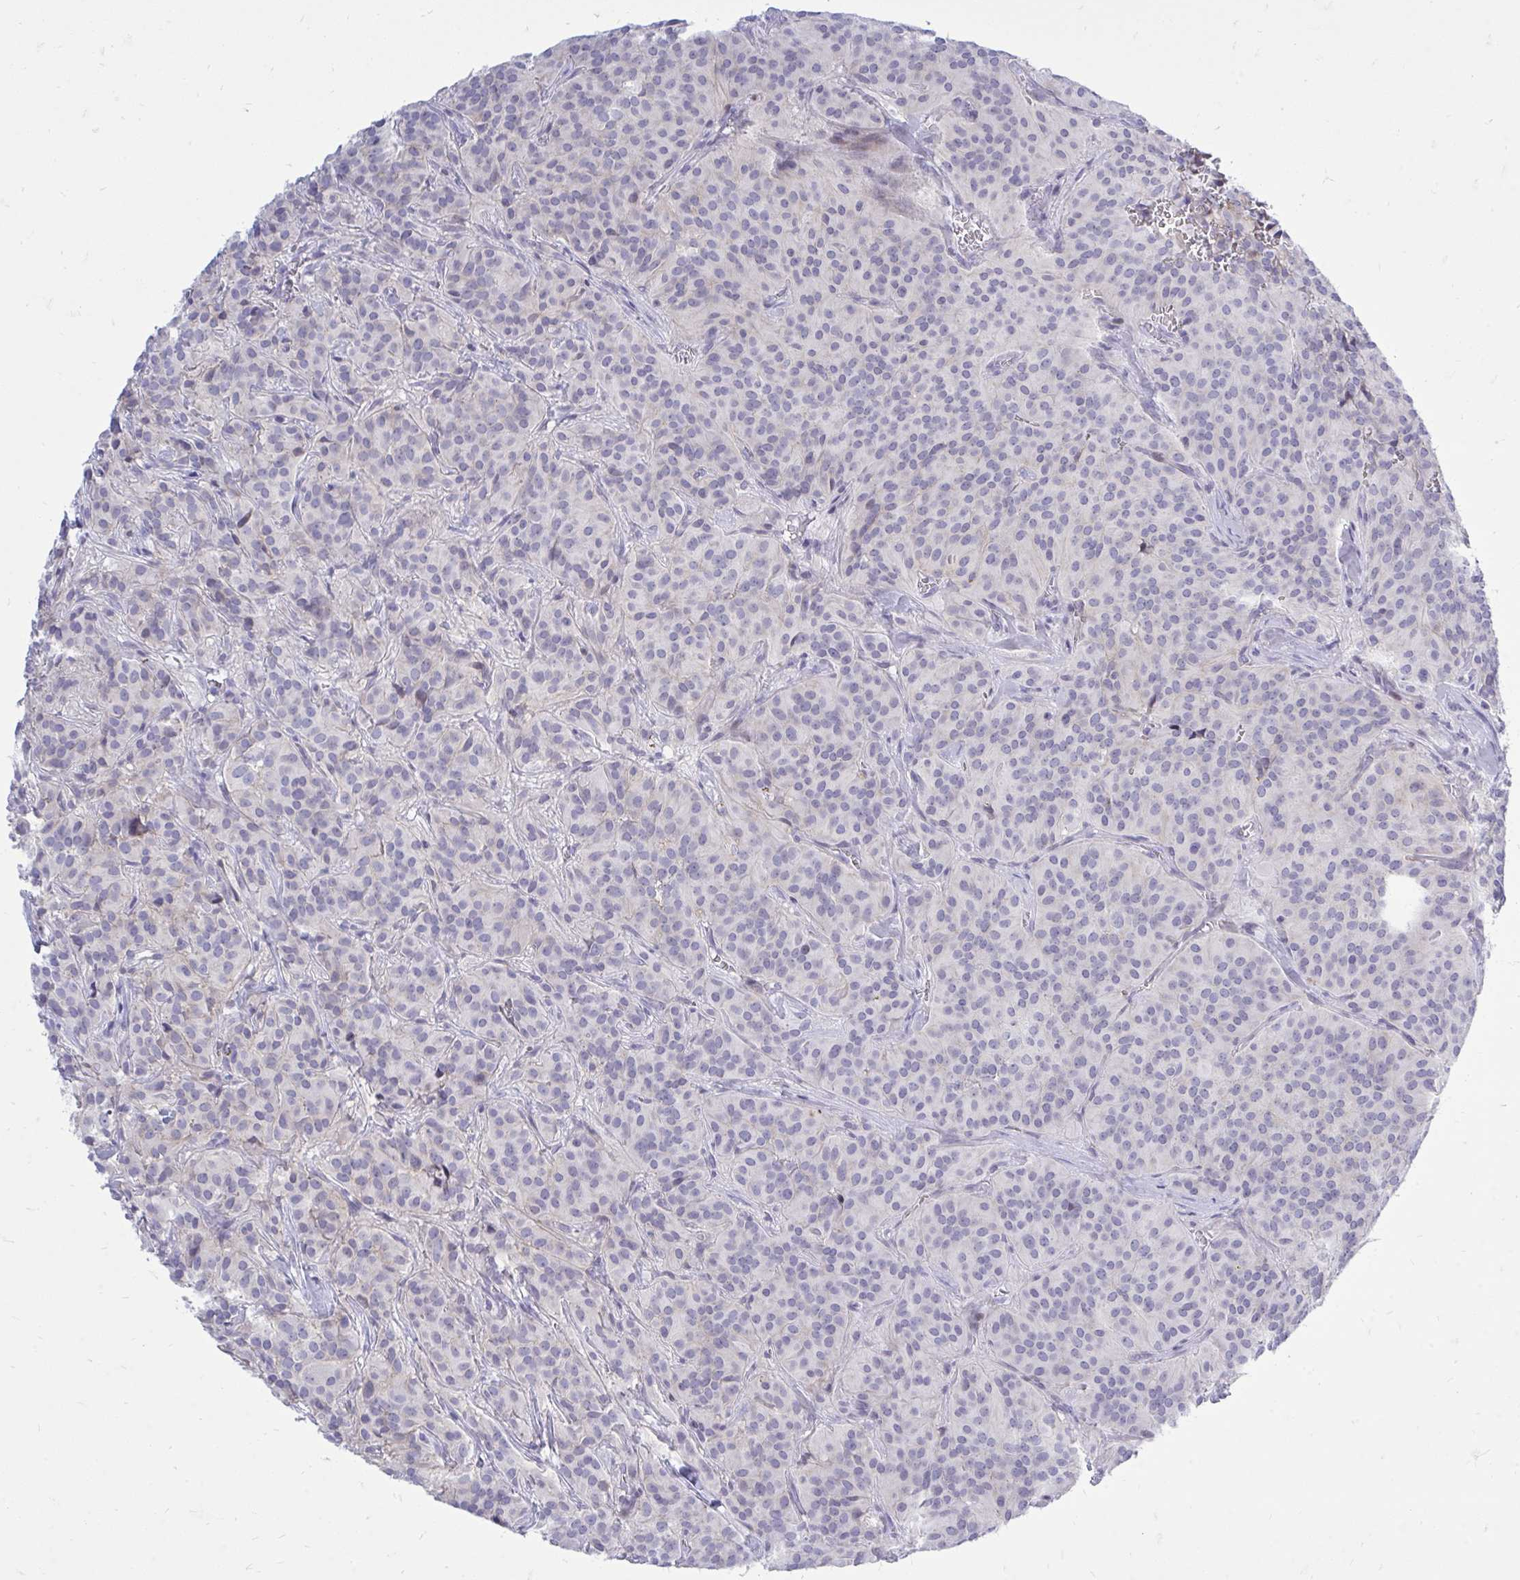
{"staining": {"intensity": "negative", "quantity": "none", "location": "none"}, "tissue": "glioma", "cell_type": "Tumor cells", "image_type": "cancer", "snomed": [{"axis": "morphology", "description": "Glioma, malignant, Low grade"}, {"axis": "topography", "description": "Brain"}], "caption": "This photomicrograph is of malignant glioma (low-grade) stained with IHC to label a protein in brown with the nuclei are counter-stained blue. There is no expression in tumor cells. (Stains: DAB immunohistochemistry with hematoxylin counter stain, Microscopy: brightfield microscopy at high magnification).", "gene": "GABRA1", "patient": {"sex": "male", "age": 42}}